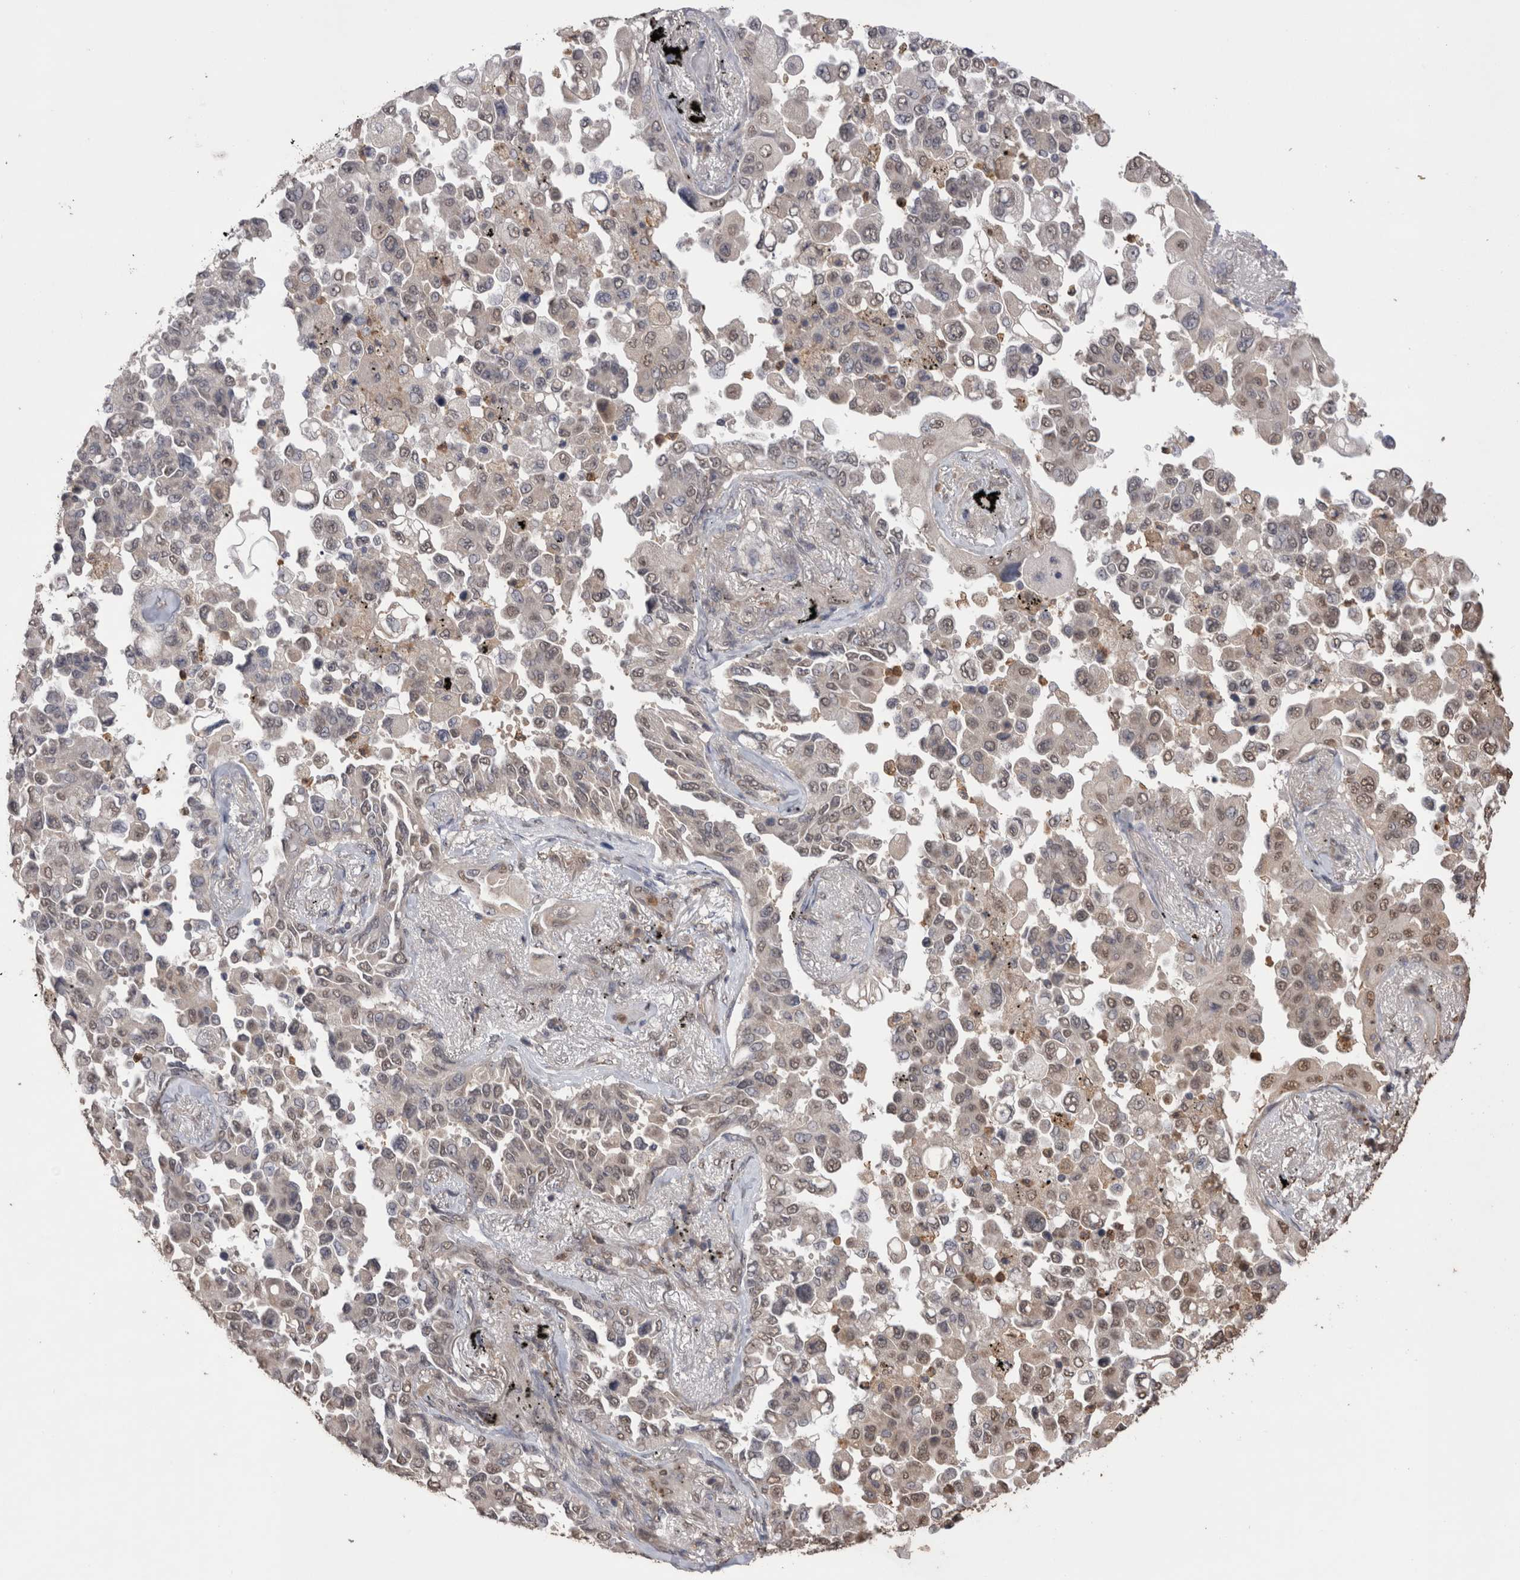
{"staining": {"intensity": "weak", "quantity": "<25%", "location": "nuclear"}, "tissue": "lung cancer", "cell_type": "Tumor cells", "image_type": "cancer", "snomed": [{"axis": "morphology", "description": "Adenocarcinoma, NOS"}, {"axis": "topography", "description": "Lung"}], "caption": "High magnification brightfield microscopy of adenocarcinoma (lung) stained with DAB (brown) and counterstained with hematoxylin (blue): tumor cells show no significant staining.", "gene": "GRK5", "patient": {"sex": "female", "age": 67}}